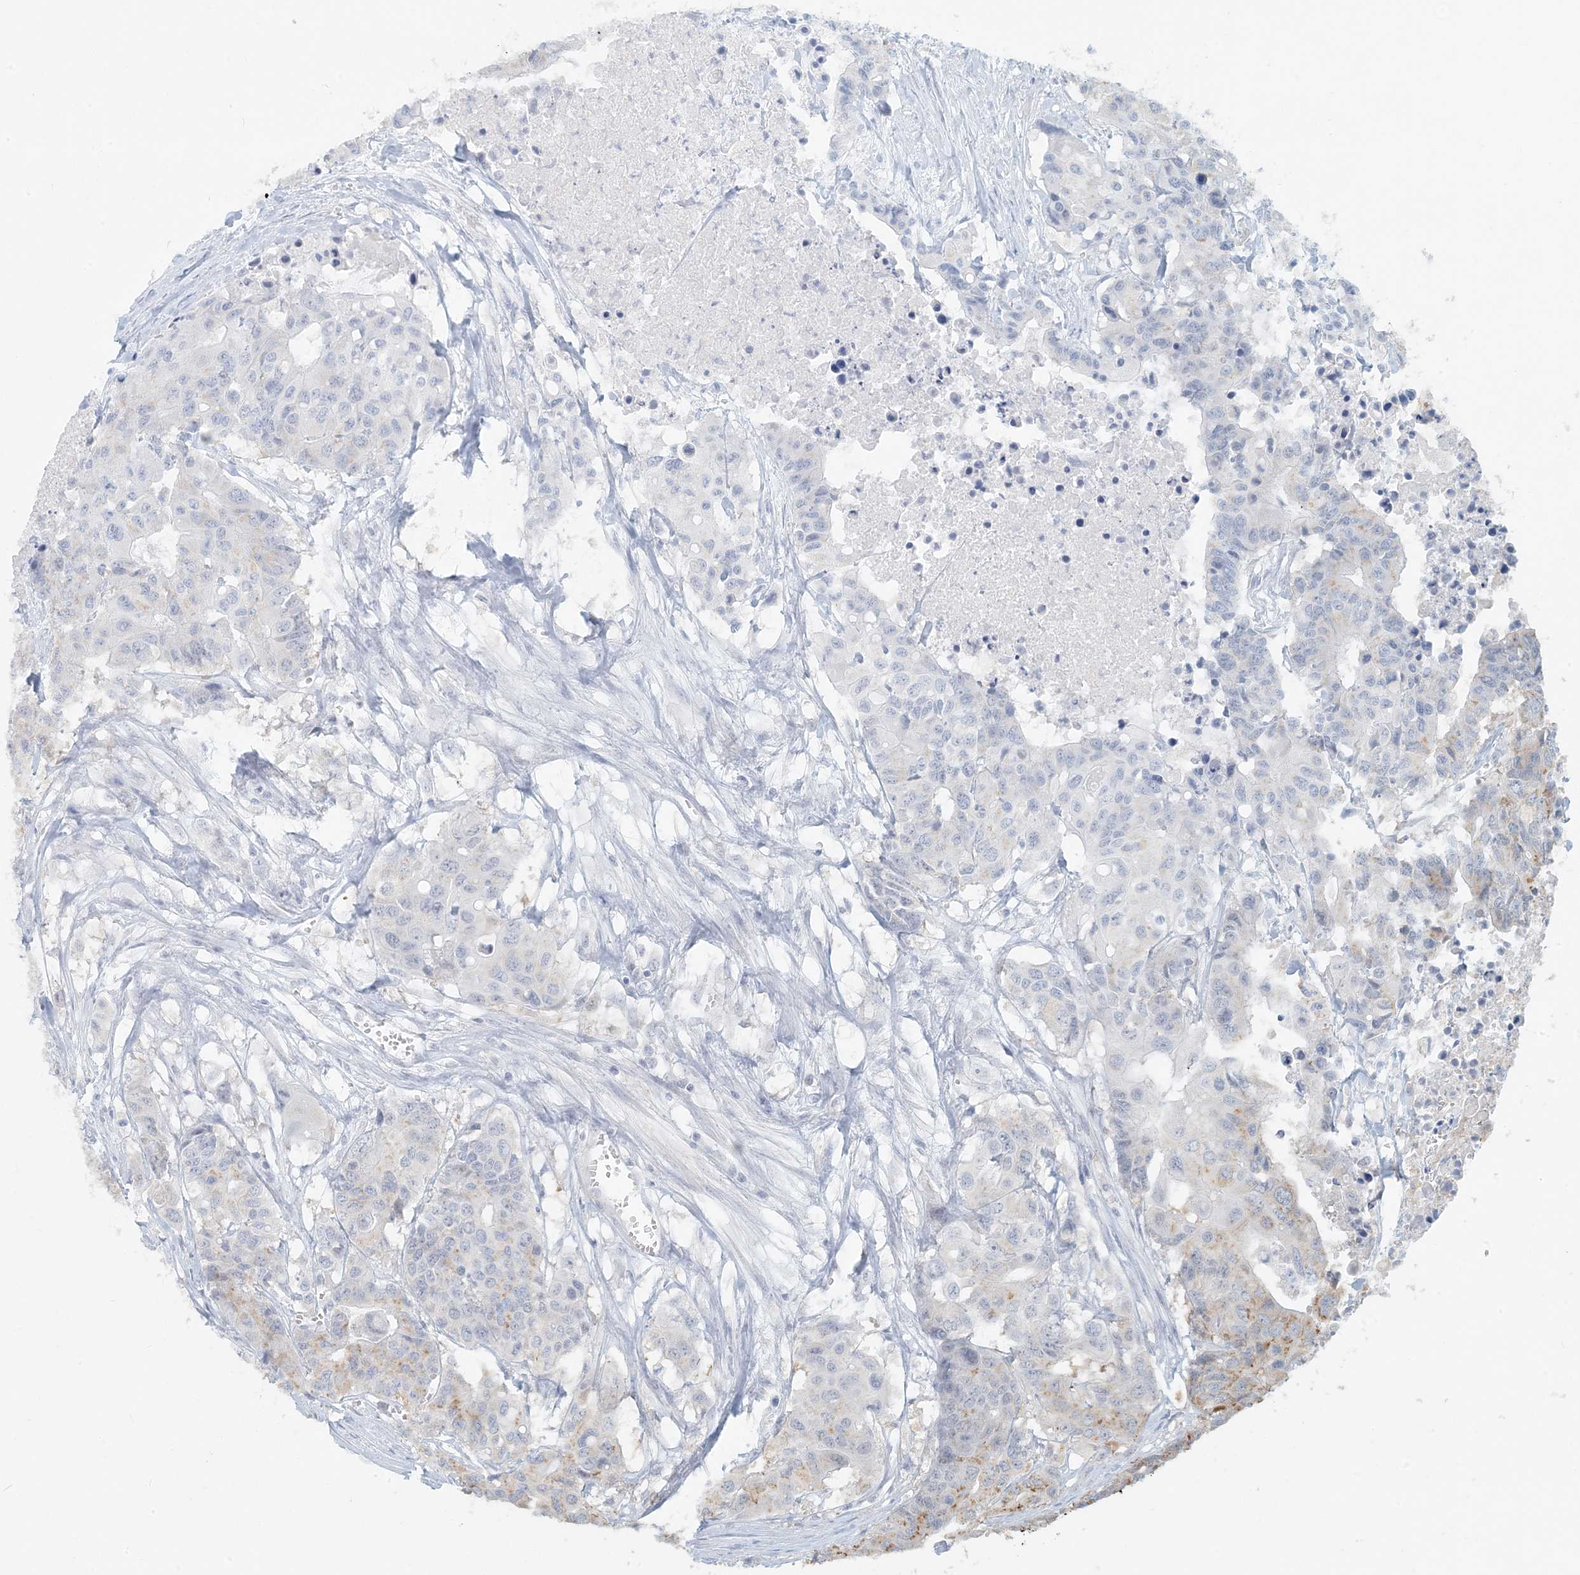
{"staining": {"intensity": "negative", "quantity": "none", "location": "none"}, "tissue": "colorectal cancer", "cell_type": "Tumor cells", "image_type": "cancer", "snomed": [{"axis": "morphology", "description": "Adenocarcinoma, NOS"}, {"axis": "topography", "description": "Colon"}], "caption": "IHC histopathology image of human colorectal adenocarcinoma stained for a protein (brown), which shows no positivity in tumor cells.", "gene": "HACL1", "patient": {"sex": "male", "age": 77}}